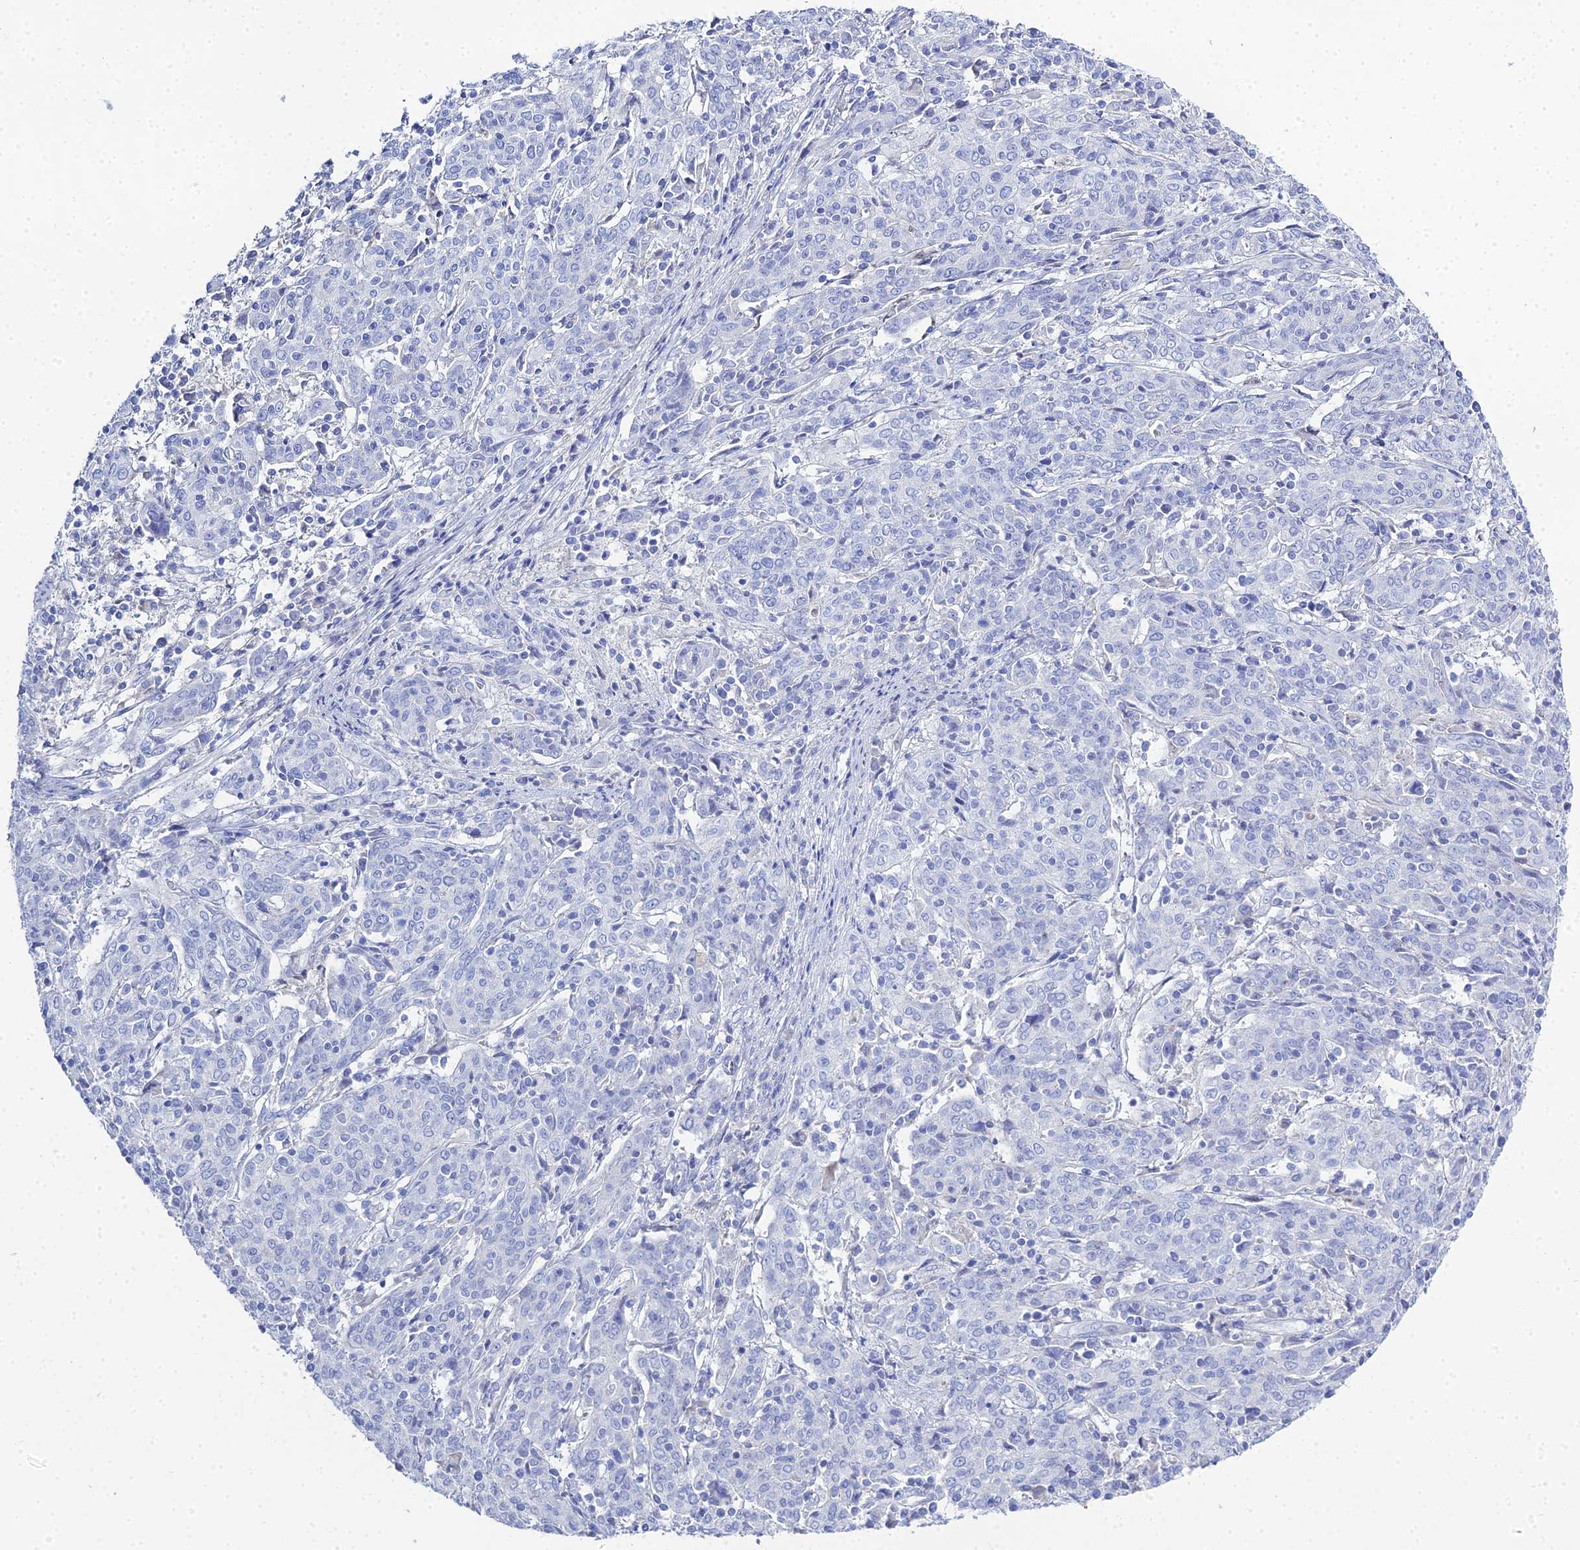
{"staining": {"intensity": "negative", "quantity": "none", "location": "none"}, "tissue": "cervical cancer", "cell_type": "Tumor cells", "image_type": "cancer", "snomed": [{"axis": "morphology", "description": "Squamous cell carcinoma, NOS"}, {"axis": "topography", "description": "Cervix"}], "caption": "Micrograph shows no protein positivity in tumor cells of cervical cancer (squamous cell carcinoma) tissue. The staining is performed using DAB brown chromogen with nuclei counter-stained in using hematoxylin.", "gene": "DHX34", "patient": {"sex": "female", "age": 67}}